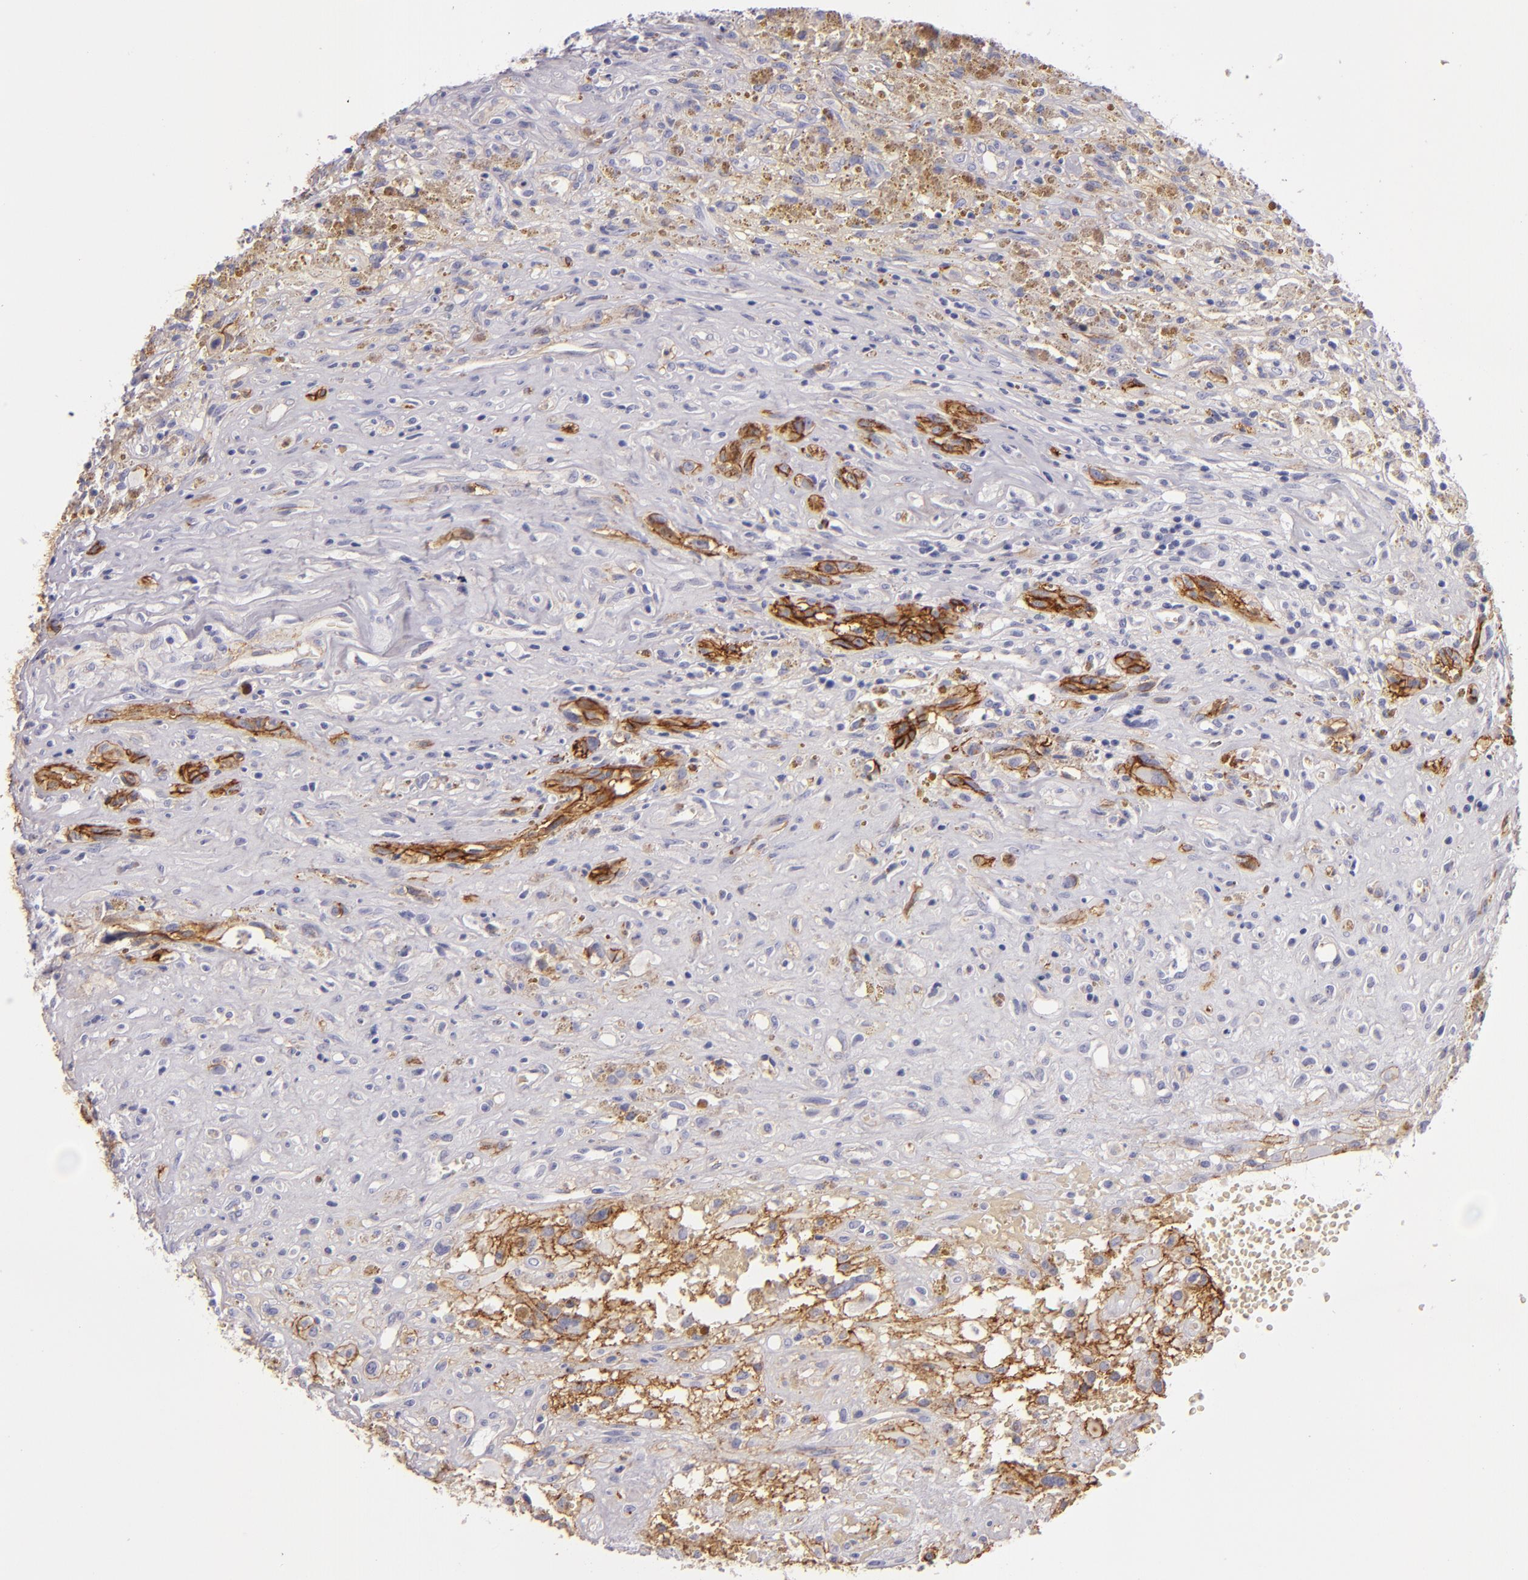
{"staining": {"intensity": "strong", "quantity": "25%-75%", "location": "cytoplasmic/membranous"}, "tissue": "glioma", "cell_type": "Tumor cells", "image_type": "cancer", "snomed": [{"axis": "morphology", "description": "Glioma, malignant, High grade"}, {"axis": "topography", "description": "Brain"}], "caption": "Tumor cells show high levels of strong cytoplasmic/membranous expression in approximately 25%-75% of cells in human glioma.", "gene": "CD9", "patient": {"sex": "male", "age": 66}}